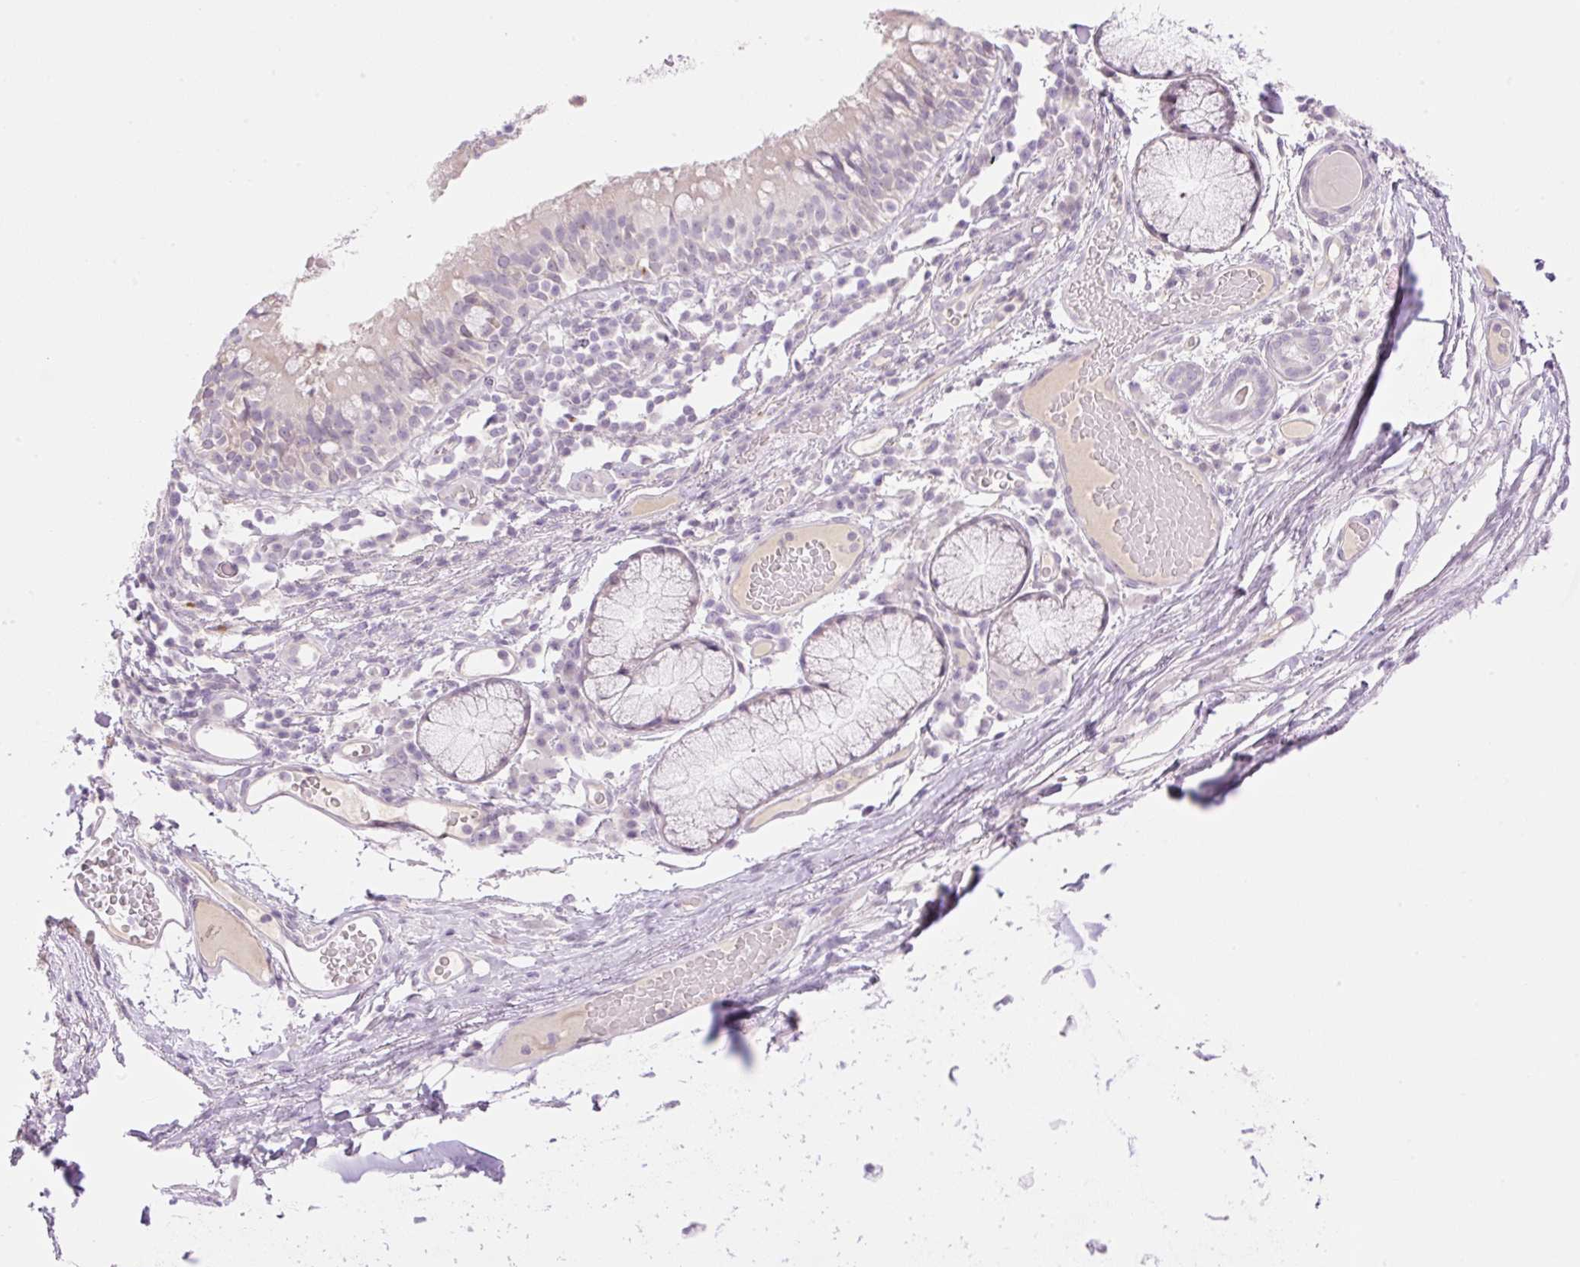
{"staining": {"intensity": "negative", "quantity": "none", "location": "none"}, "tissue": "adipose tissue", "cell_type": "Adipocytes", "image_type": "normal", "snomed": [{"axis": "morphology", "description": "Normal tissue, NOS"}, {"axis": "topography", "description": "Cartilage tissue"}, {"axis": "topography", "description": "Bronchus"}], "caption": "Protein analysis of unremarkable adipose tissue shows no significant expression in adipocytes.", "gene": "TBX15", "patient": {"sex": "male", "age": 56}}